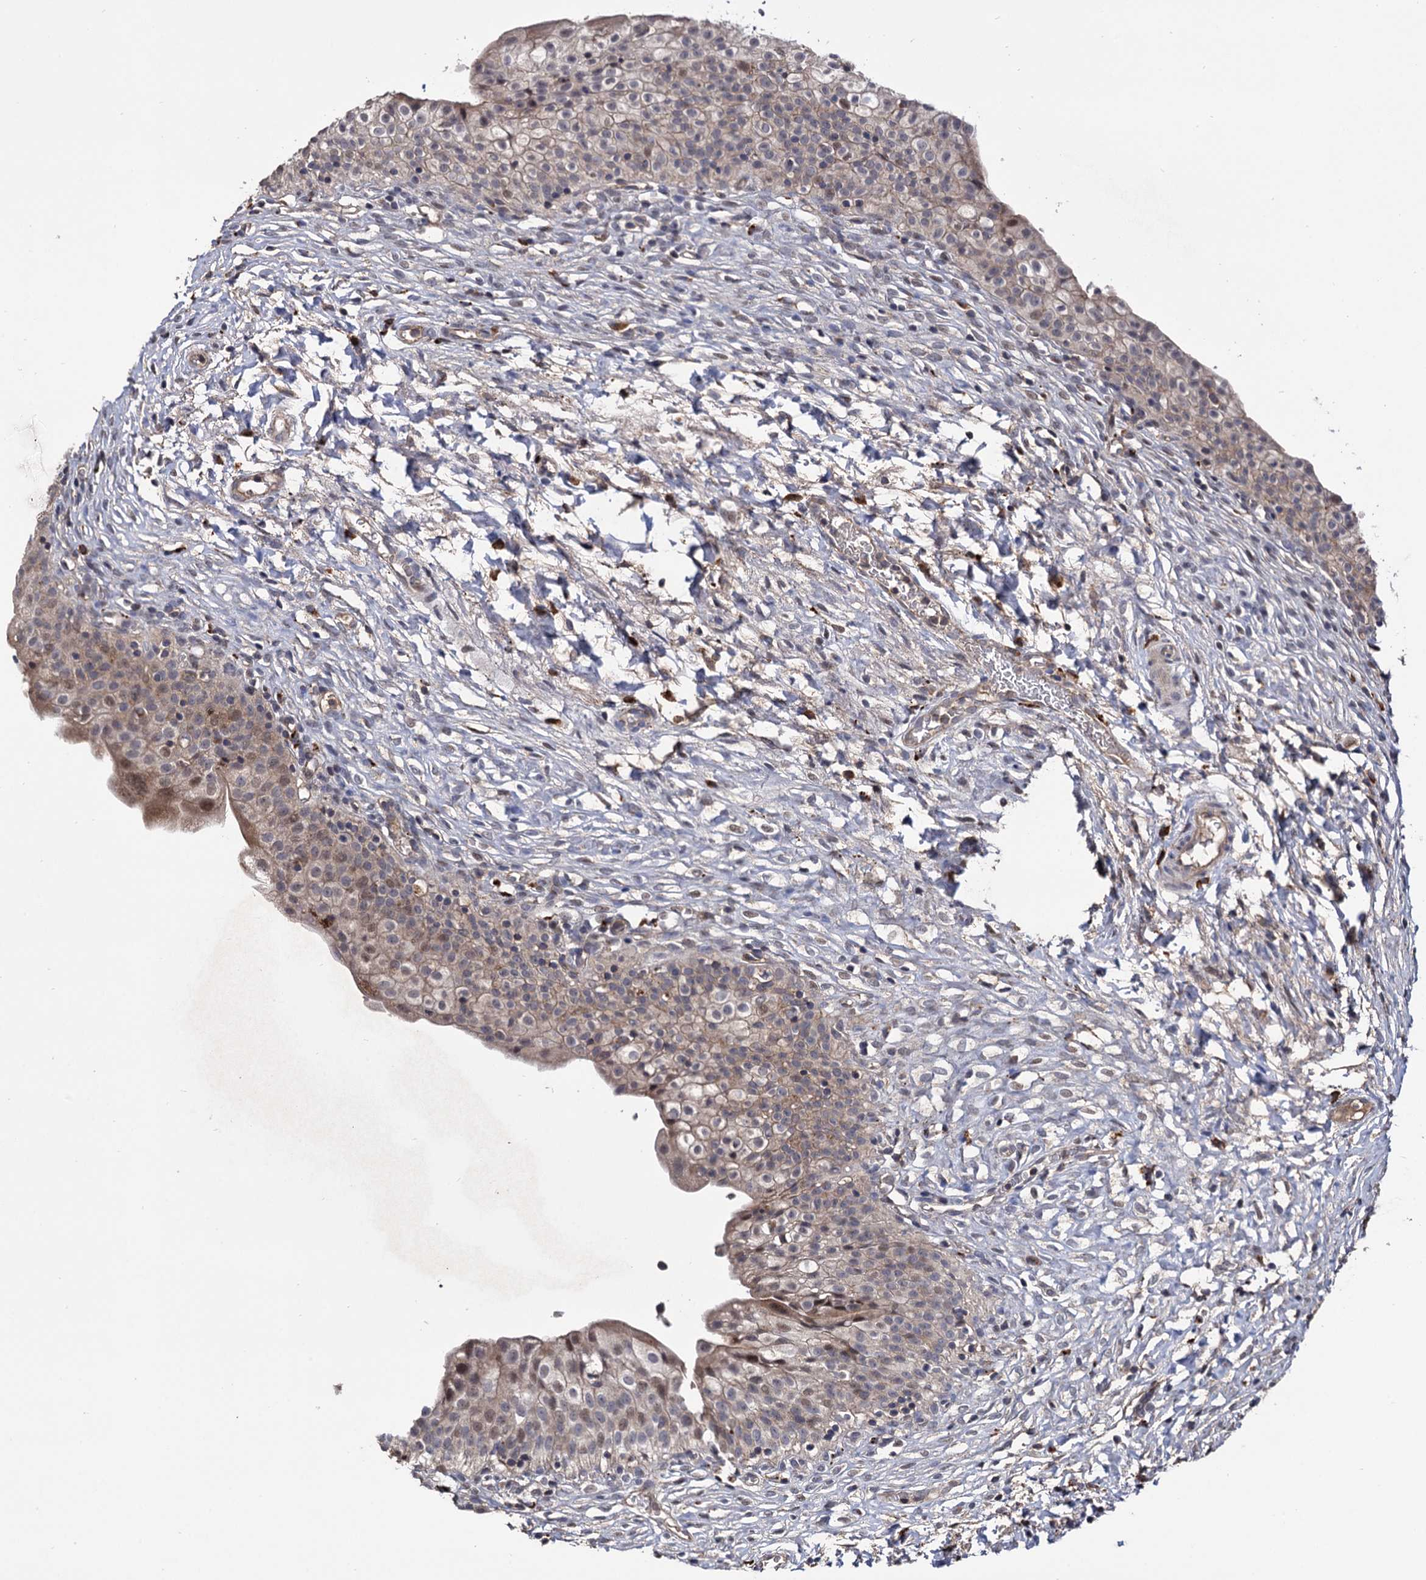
{"staining": {"intensity": "moderate", "quantity": "<25%", "location": "cytoplasmic/membranous,nuclear"}, "tissue": "urinary bladder", "cell_type": "Urothelial cells", "image_type": "normal", "snomed": [{"axis": "morphology", "description": "Normal tissue, NOS"}, {"axis": "topography", "description": "Urinary bladder"}], "caption": "This photomicrograph demonstrates benign urinary bladder stained with immunohistochemistry (IHC) to label a protein in brown. The cytoplasmic/membranous,nuclear of urothelial cells show moderate positivity for the protein. Nuclei are counter-stained blue.", "gene": "MICAL2", "patient": {"sex": "male", "age": 55}}